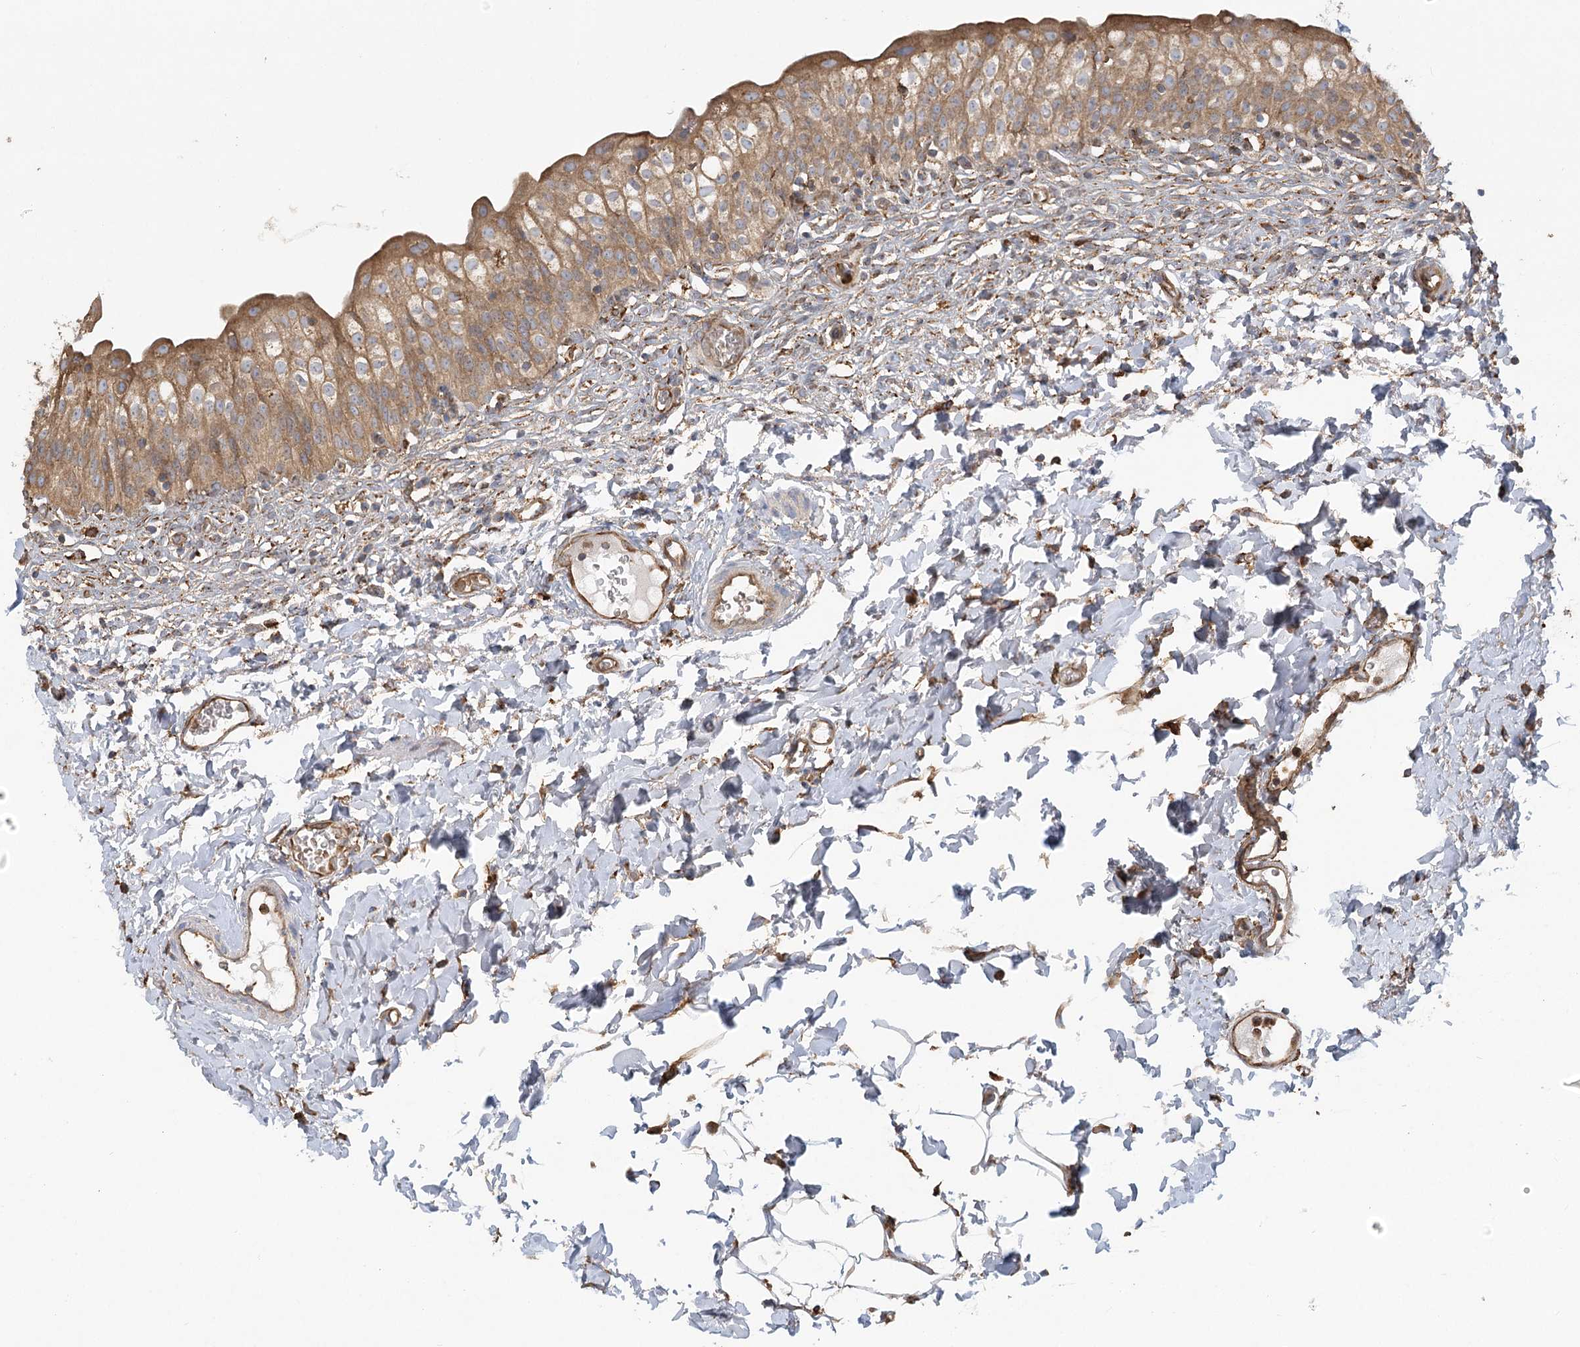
{"staining": {"intensity": "moderate", "quantity": ">75%", "location": "cytoplasmic/membranous"}, "tissue": "urinary bladder", "cell_type": "Urothelial cells", "image_type": "normal", "snomed": [{"axis": "morphology", "description": "Normal tissue, NOS"}, {"axis": "topography", "description": "Urinary bladder"}], "caption": "Human urinary bladder stained with a brown dye exhibits moderate cytoplasmic/membranous positive positivity in about >75% of urothelial cells.", "gene": "ACAP2", "patient": {"sex": "male", "age": 55}}